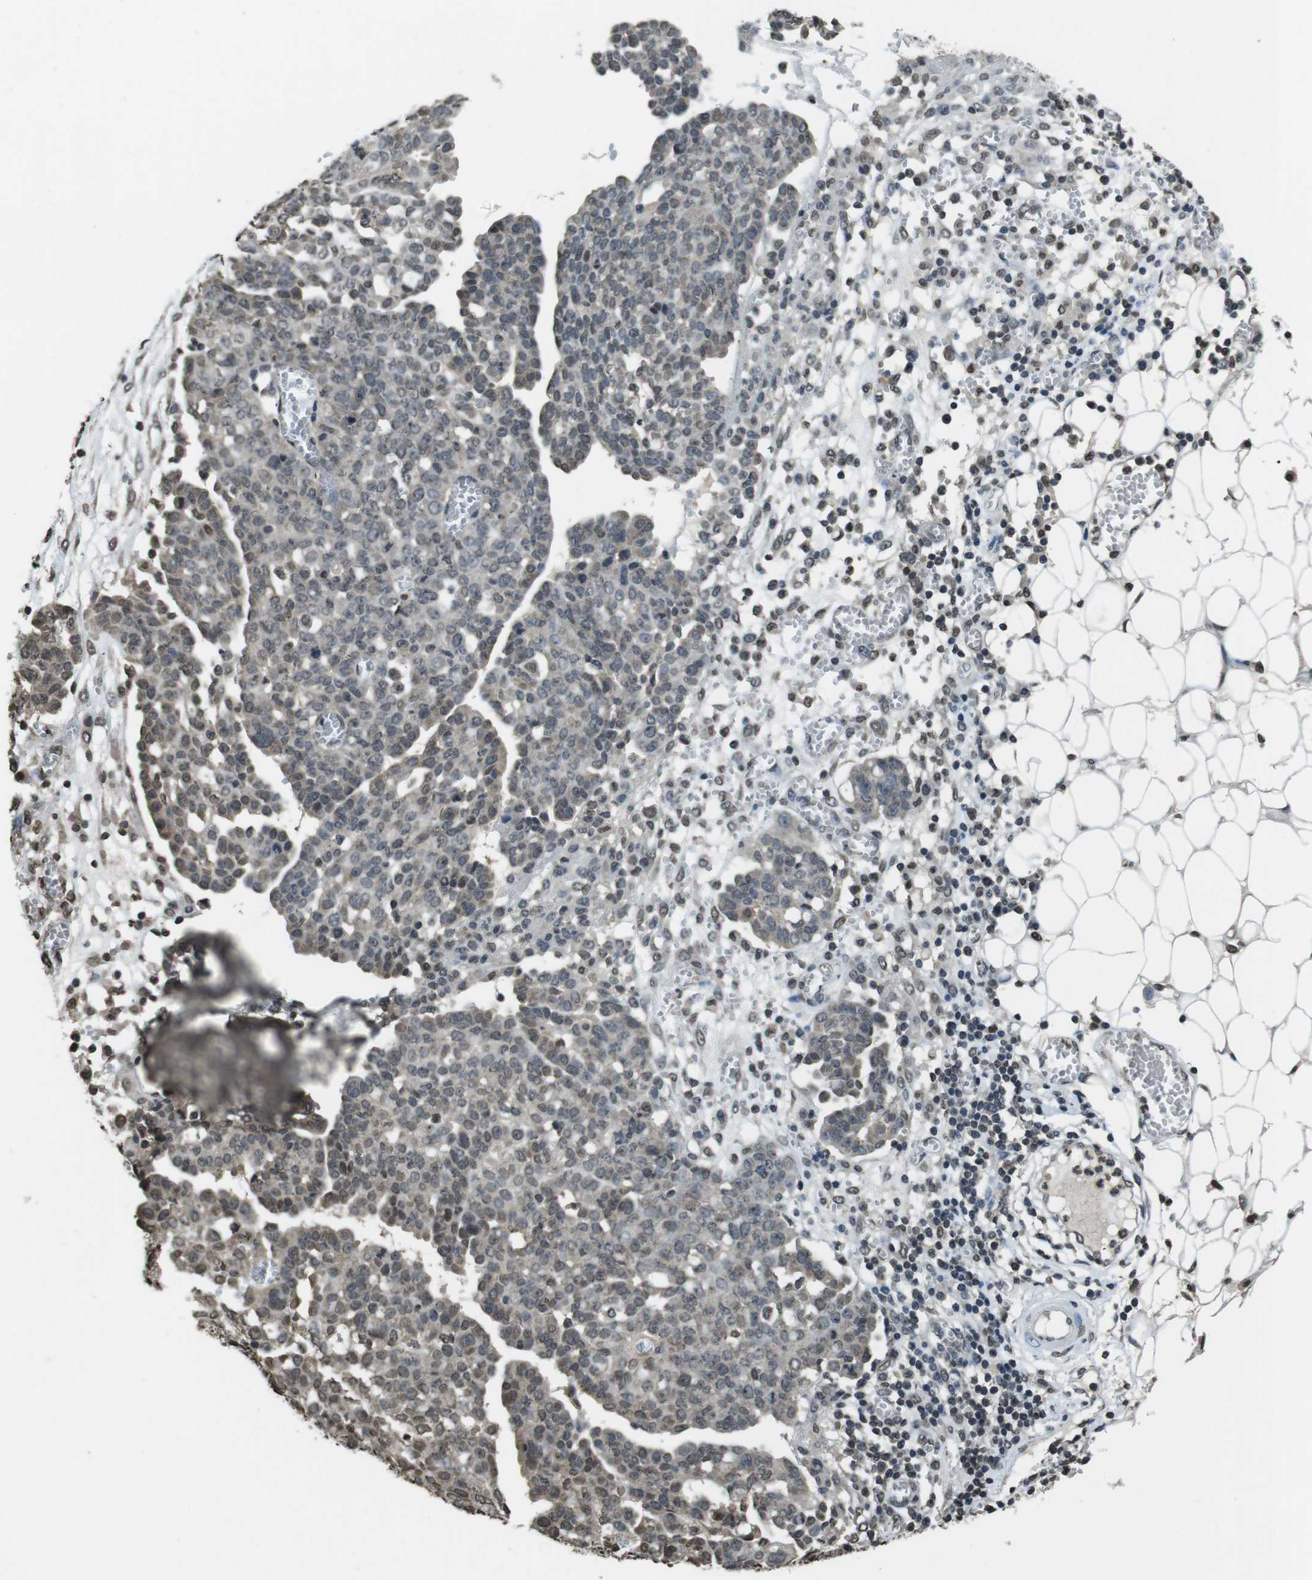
{"staining": {"intensity": "weak", "quantity": "25%-75%", "location": "nuclear"}, "tissue": "ovarian cancer", "cell_type": "Tumor cells", "image_type": "cancer", "snomed": [{"axis": "morphology", "description": "Cystadenocarcinoma, serous, NOS"}, {"axis": "topography", "description": "Soft tissue"}, {"axis": "topography", "description": "Ovary"}], "caption": "IHC of human ovarian cancer (serous cystadenocarcinoma) reveals low levels of weak nuclear expression in approximately 25%-75% of tumor cells.", "gene": "MAF", "patient": {"sex": "female", "age": 57}}